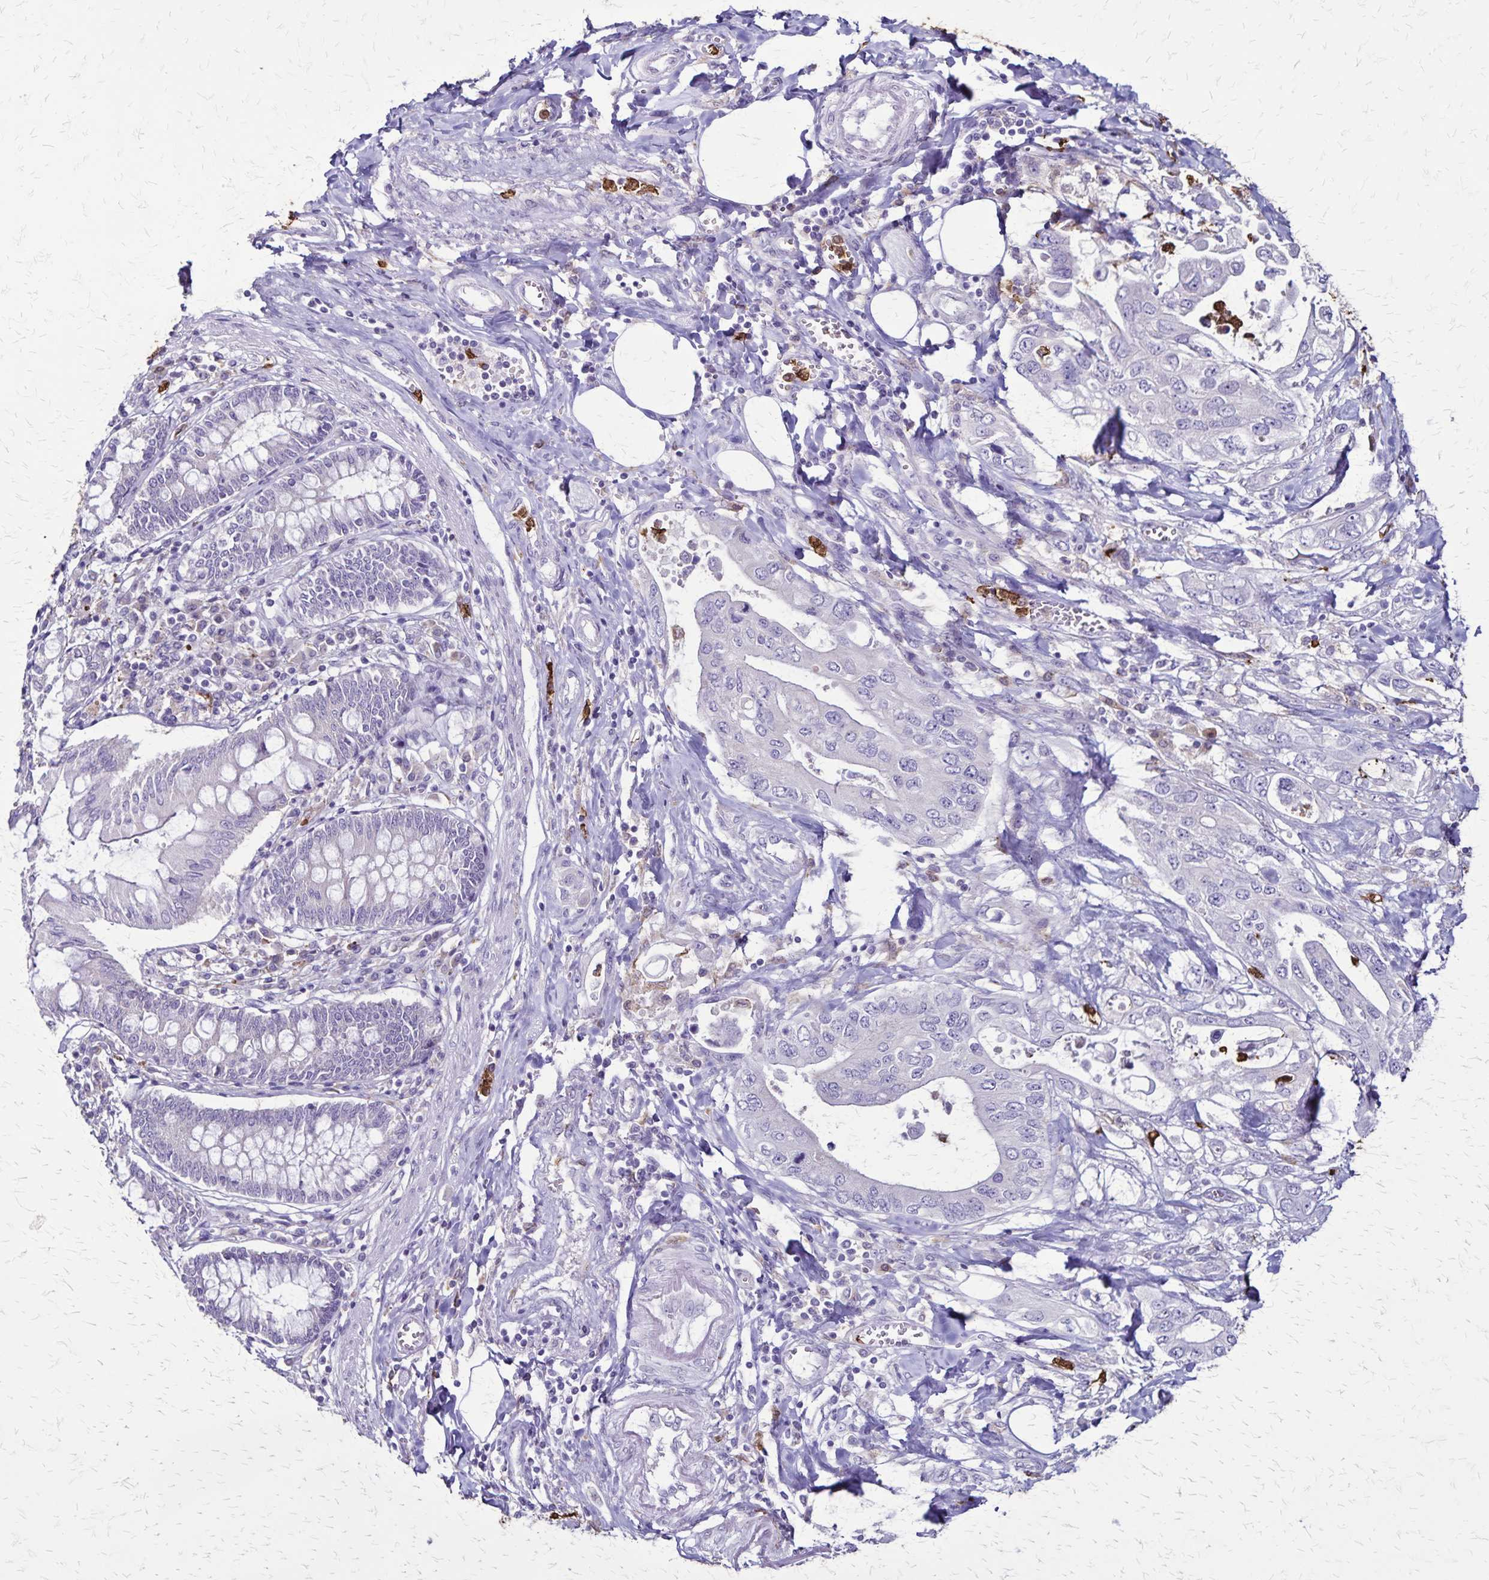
{"staining": {"intensity": "negative", "quantity": "none", "location": "none"}, "tissue": "pancreatic cancer", "cell_type": "Tumor cells", "image_type": "cancer", "snomed": [{"axis": "morphology", "description": "Adenocarcinoma, NOS"}, {"axis": "topography", "description": "Pancreas"}], "caption": "Immunohistochemical staining of adenocarcinoma (pancreatic) displays no significant expression in tumor cells.", "gene": "ULBP3", "patient": {"sex": "female", "age": 63}}